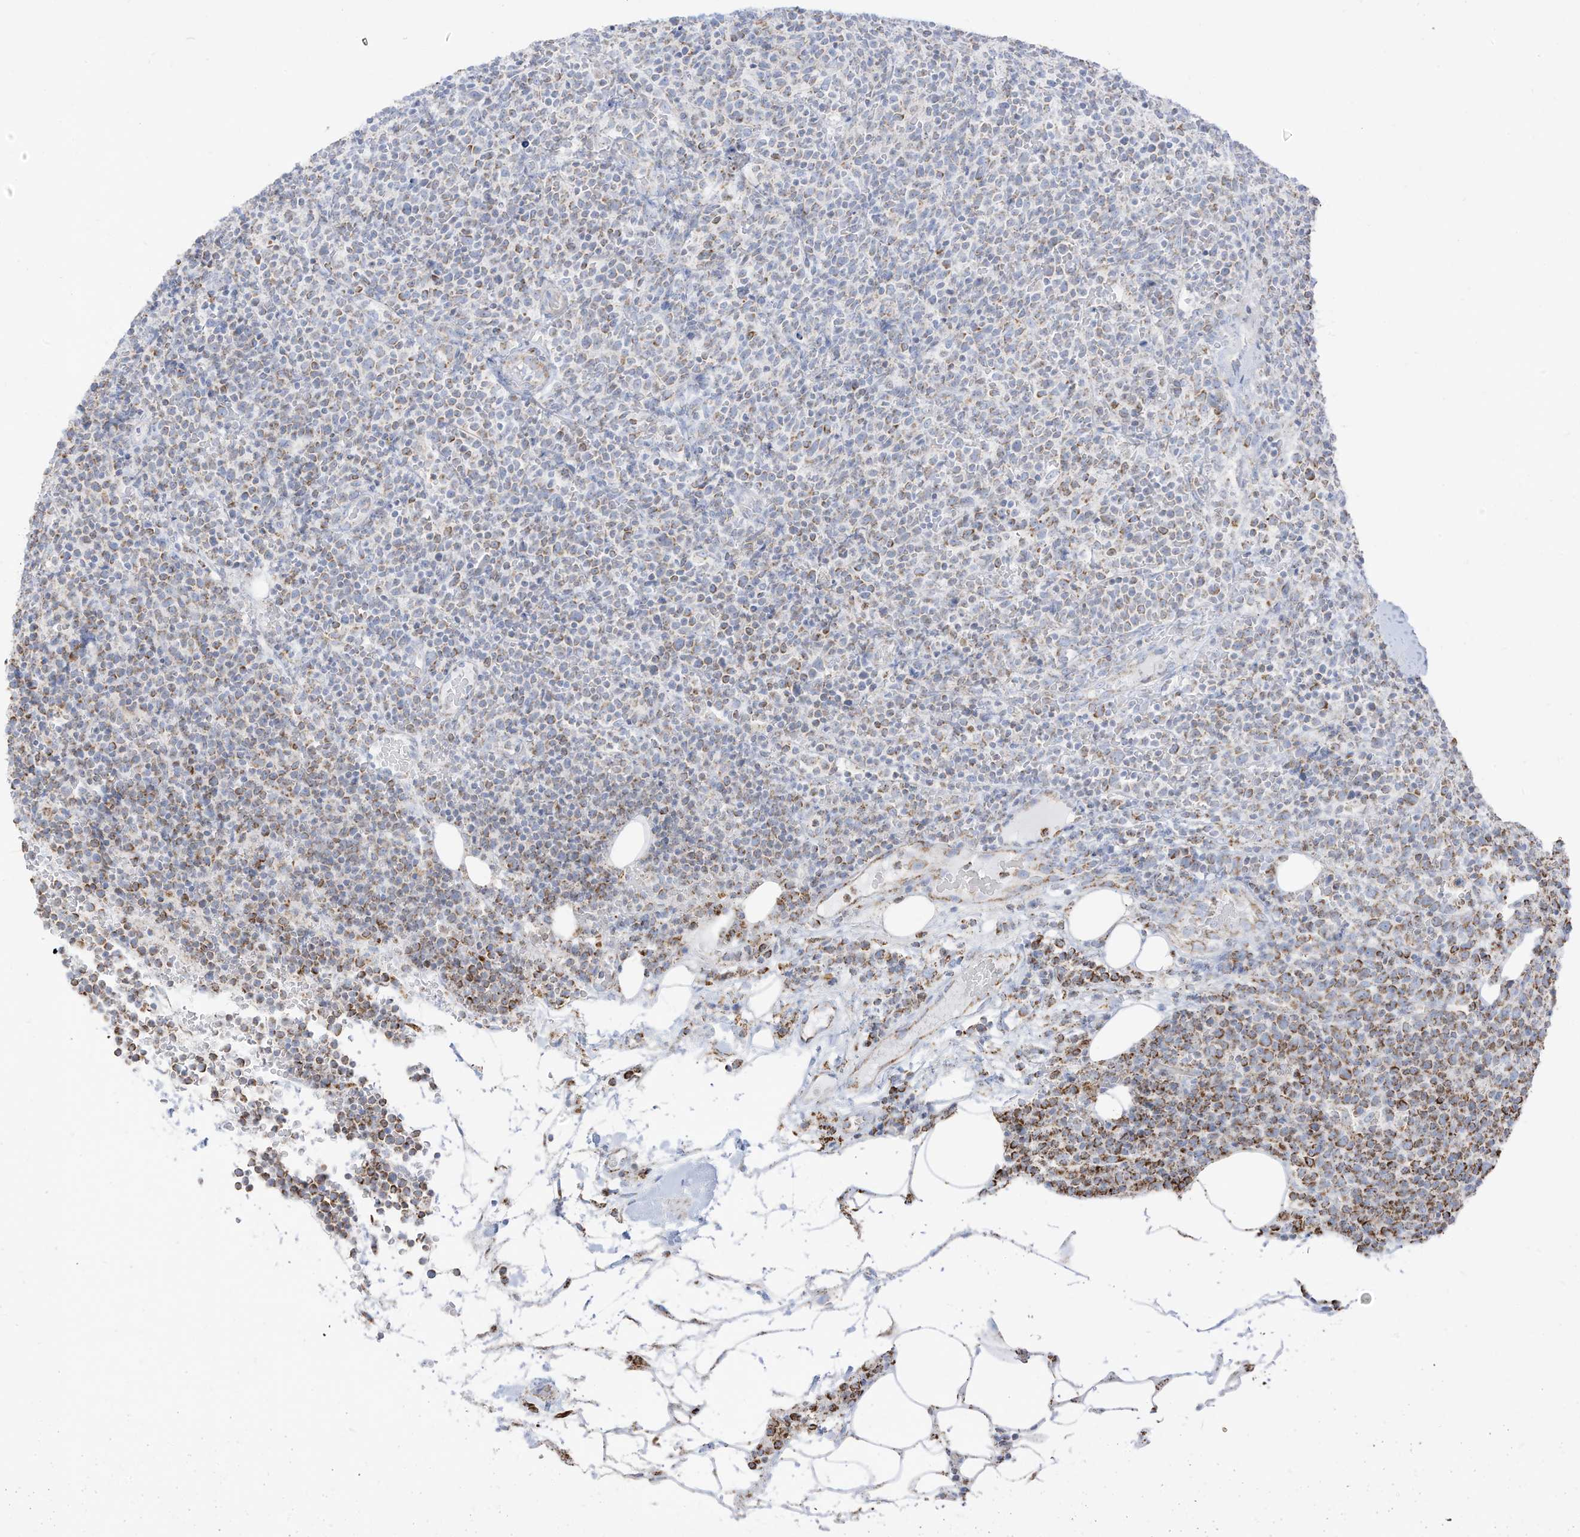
{"staining": {"intensity": "weak", "quantity": ">75%", "location": "cytoplasmic/membranous"}, "tissue": "lymphoma", "cell_type": "Tumor cells", "image_type": "cancer", "snomed": [{"axis": "morphology", "description": "Malignant lymphoma, non-Hodgkin's type, High grade"}, {"axis": "topography", "description": "Lymph node"}], "caption": "Tumor cells reveal weak cytoplasmic/membranous expression in about >75% of cells in lymphoma.", "gene": "ETHE1", "patient": {"sex": "male", "age": 61}}